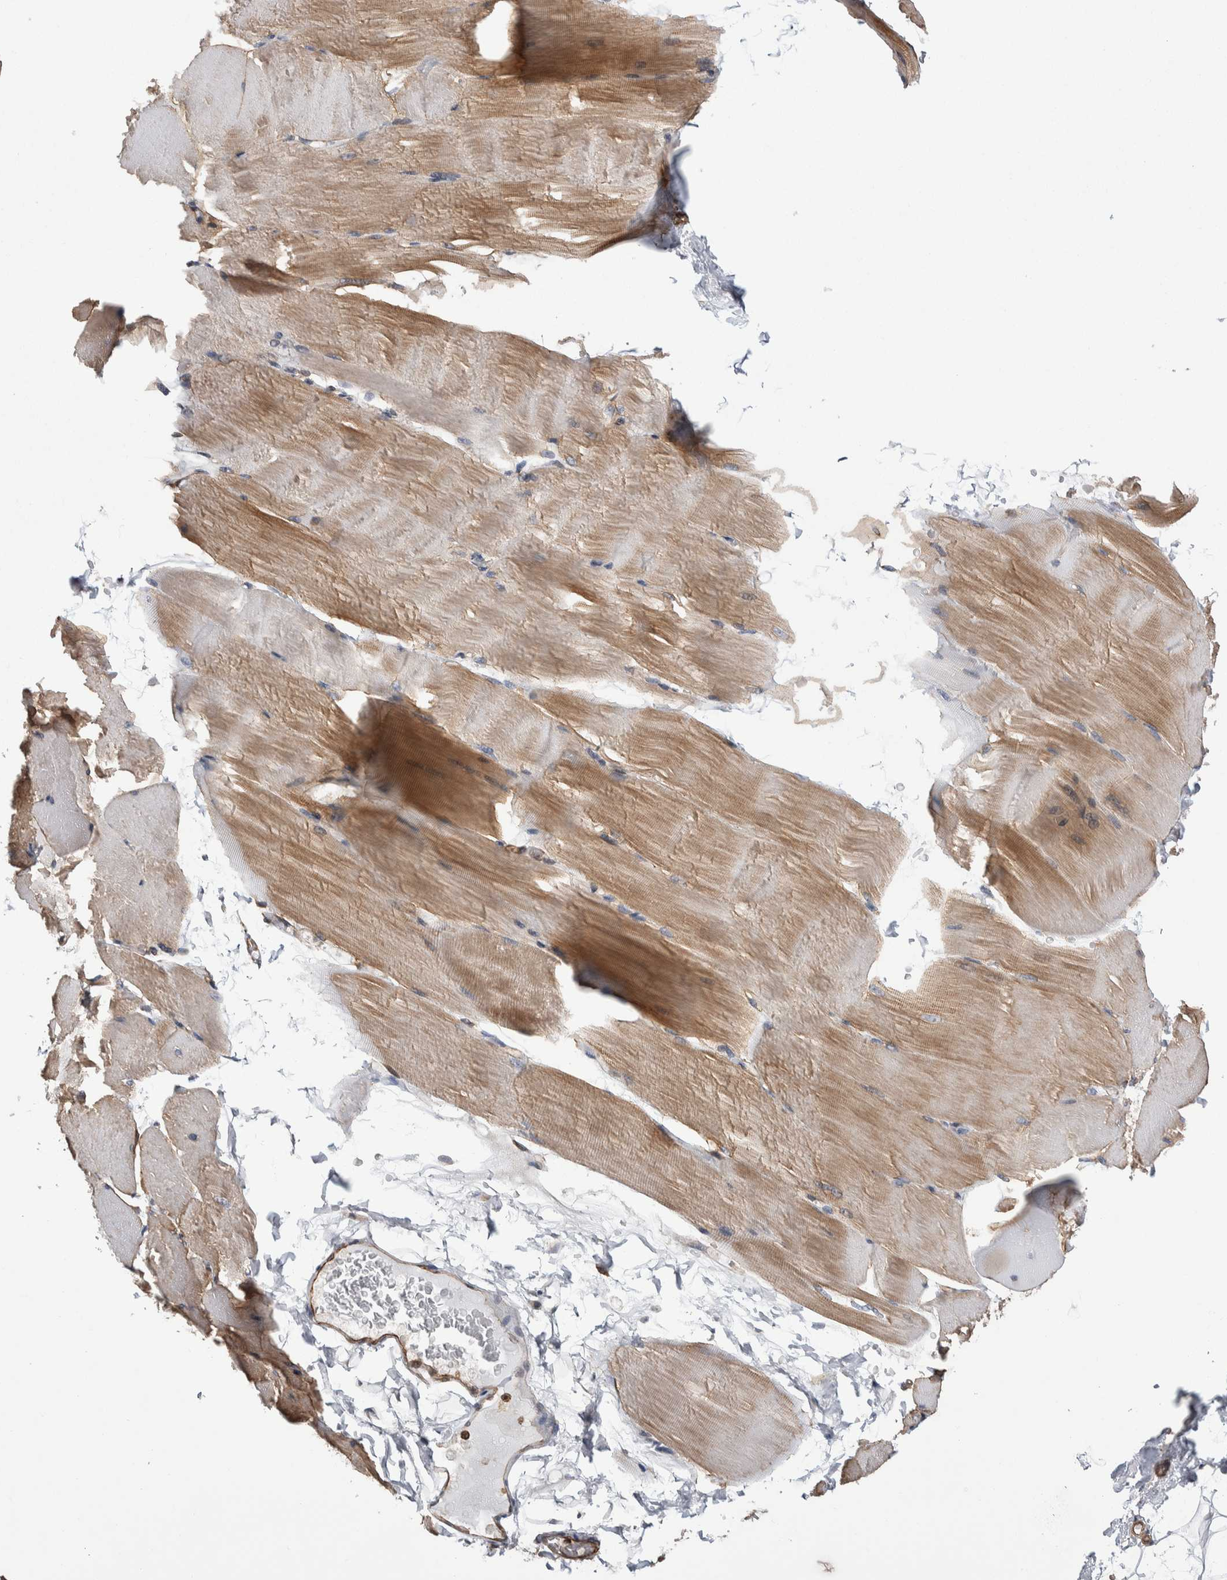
{"staining": {"intensity": "moderate", "quantity": "25%-75%", "location": "cytoplasmic/membranous"}, "tissue": "skeletal muscle", "cell_type": "Myocytes", "image_type": "normal", "snomed": [{"axis": "morphology", "description": "Normal tissue, NOS"}, {"axis": "topography", "description": "Skeletal muscle"}, {"axis": "topography", "description": "Parathyroid gland"}], "caption": "High-power microscopy captured an immunohistochemistry (IHC) photomicrograph of unremarkable skeletal muscle, revealing moderate cytoplasmic/membranous staining in approximately 25%-75% of myocytes.", "gene": "KIF12", "patient": {"sex": "female", "age": 37}}